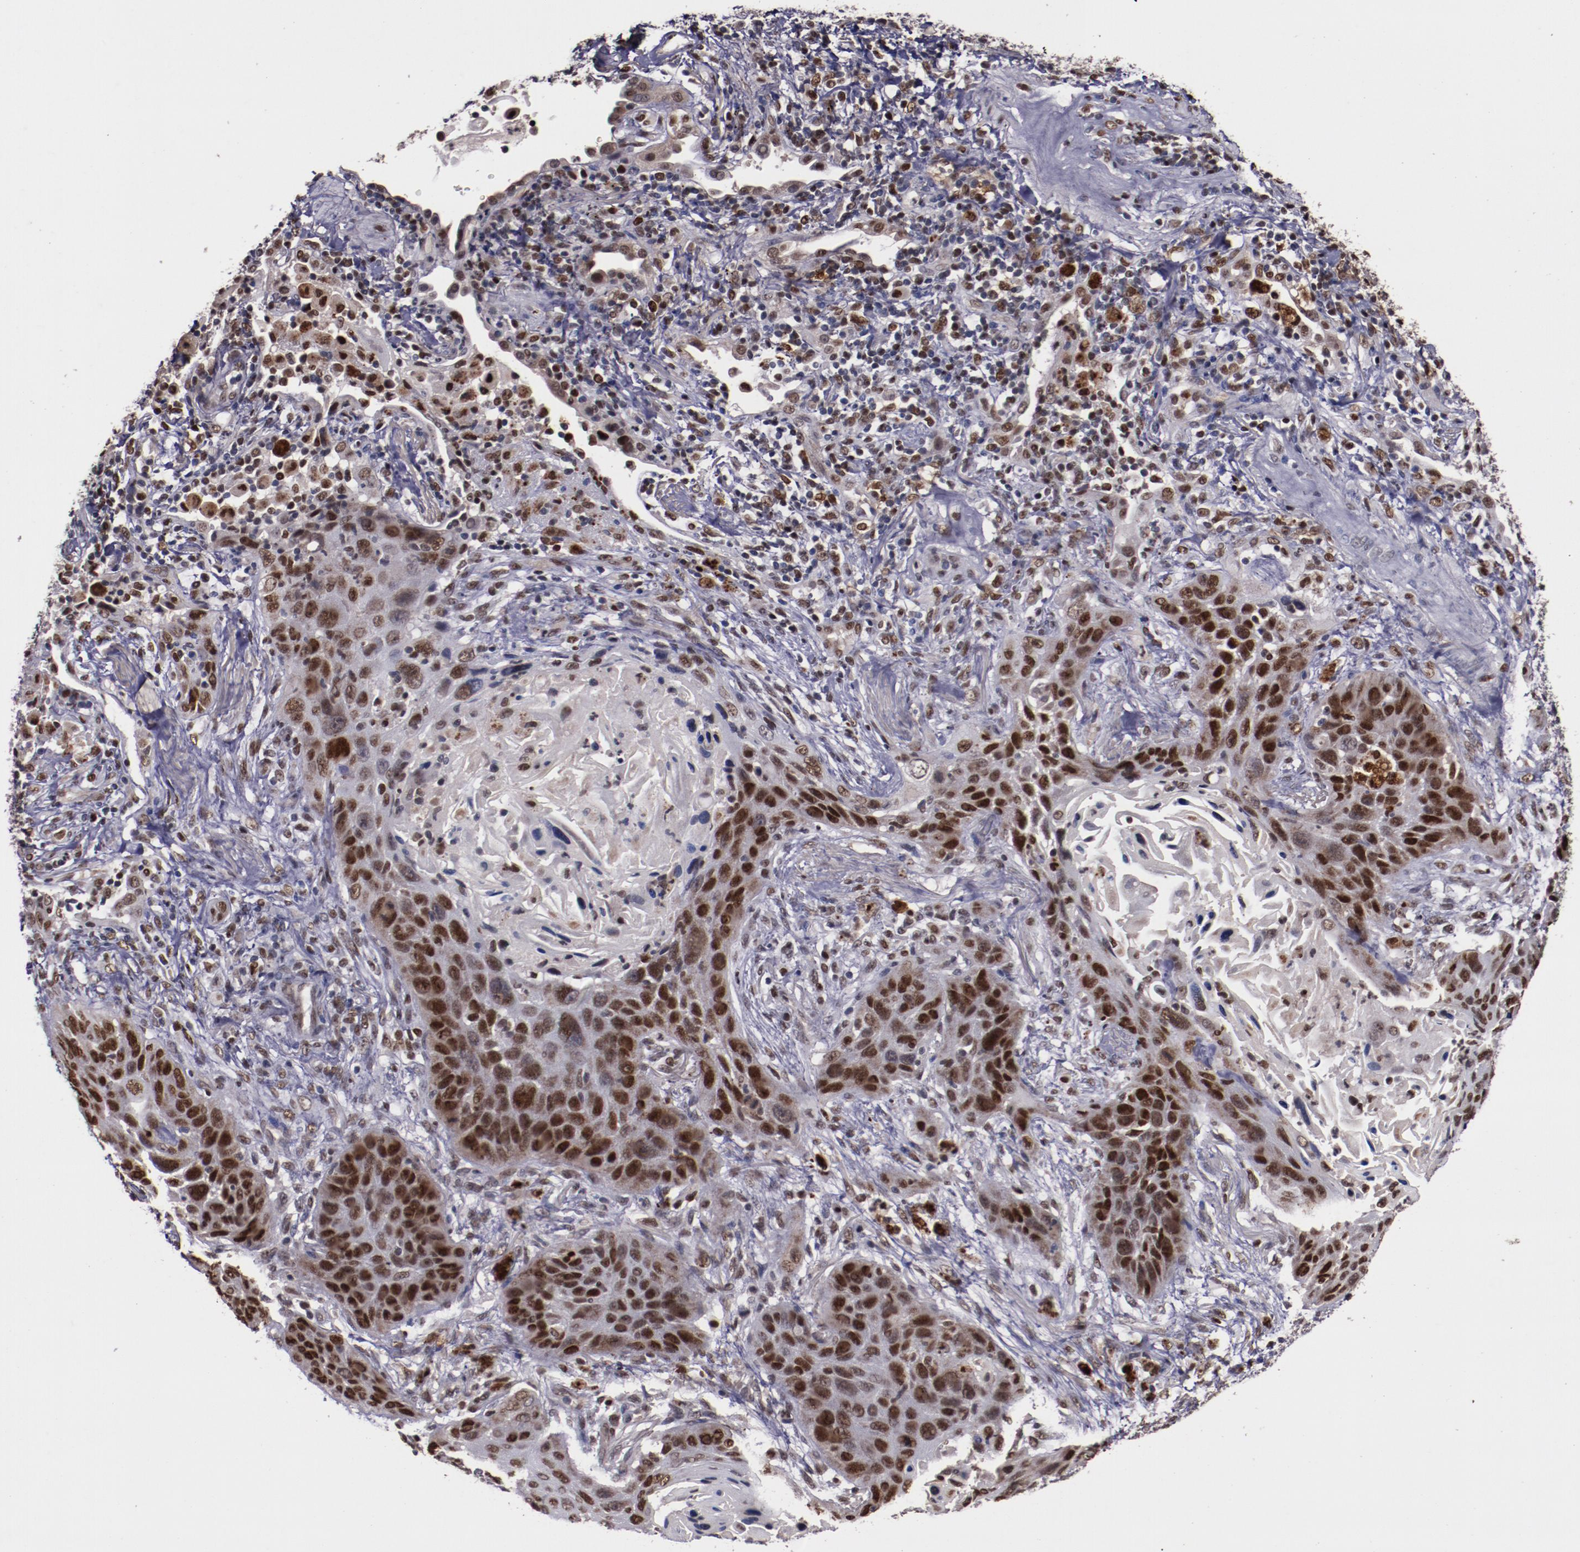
{"staining": {"intensity": "strong", "quantity": ">75%", "location": "nuclear"}, "tissue": "lung cancer", "cell_type": "Tumor cells", "image_type": "cancer", "snomed": [{"axis": "morphology", "description": "Squamous cell carcinoma, NOS"}, {"axis": "topography", "description": "Lung"}], "caption": "Immunohistochemistry histopathology image of neoplastic tissue: human lung cancer (squamous cell carcinoma) stained using immunohistochemistry demonstrates high levels of strong protein expression localized specifically in the nuclear of tumor cells, appearing as a nuclear brown color.", "gene": "CHEK2", "patient": {"sex": "female", "age": 67}}